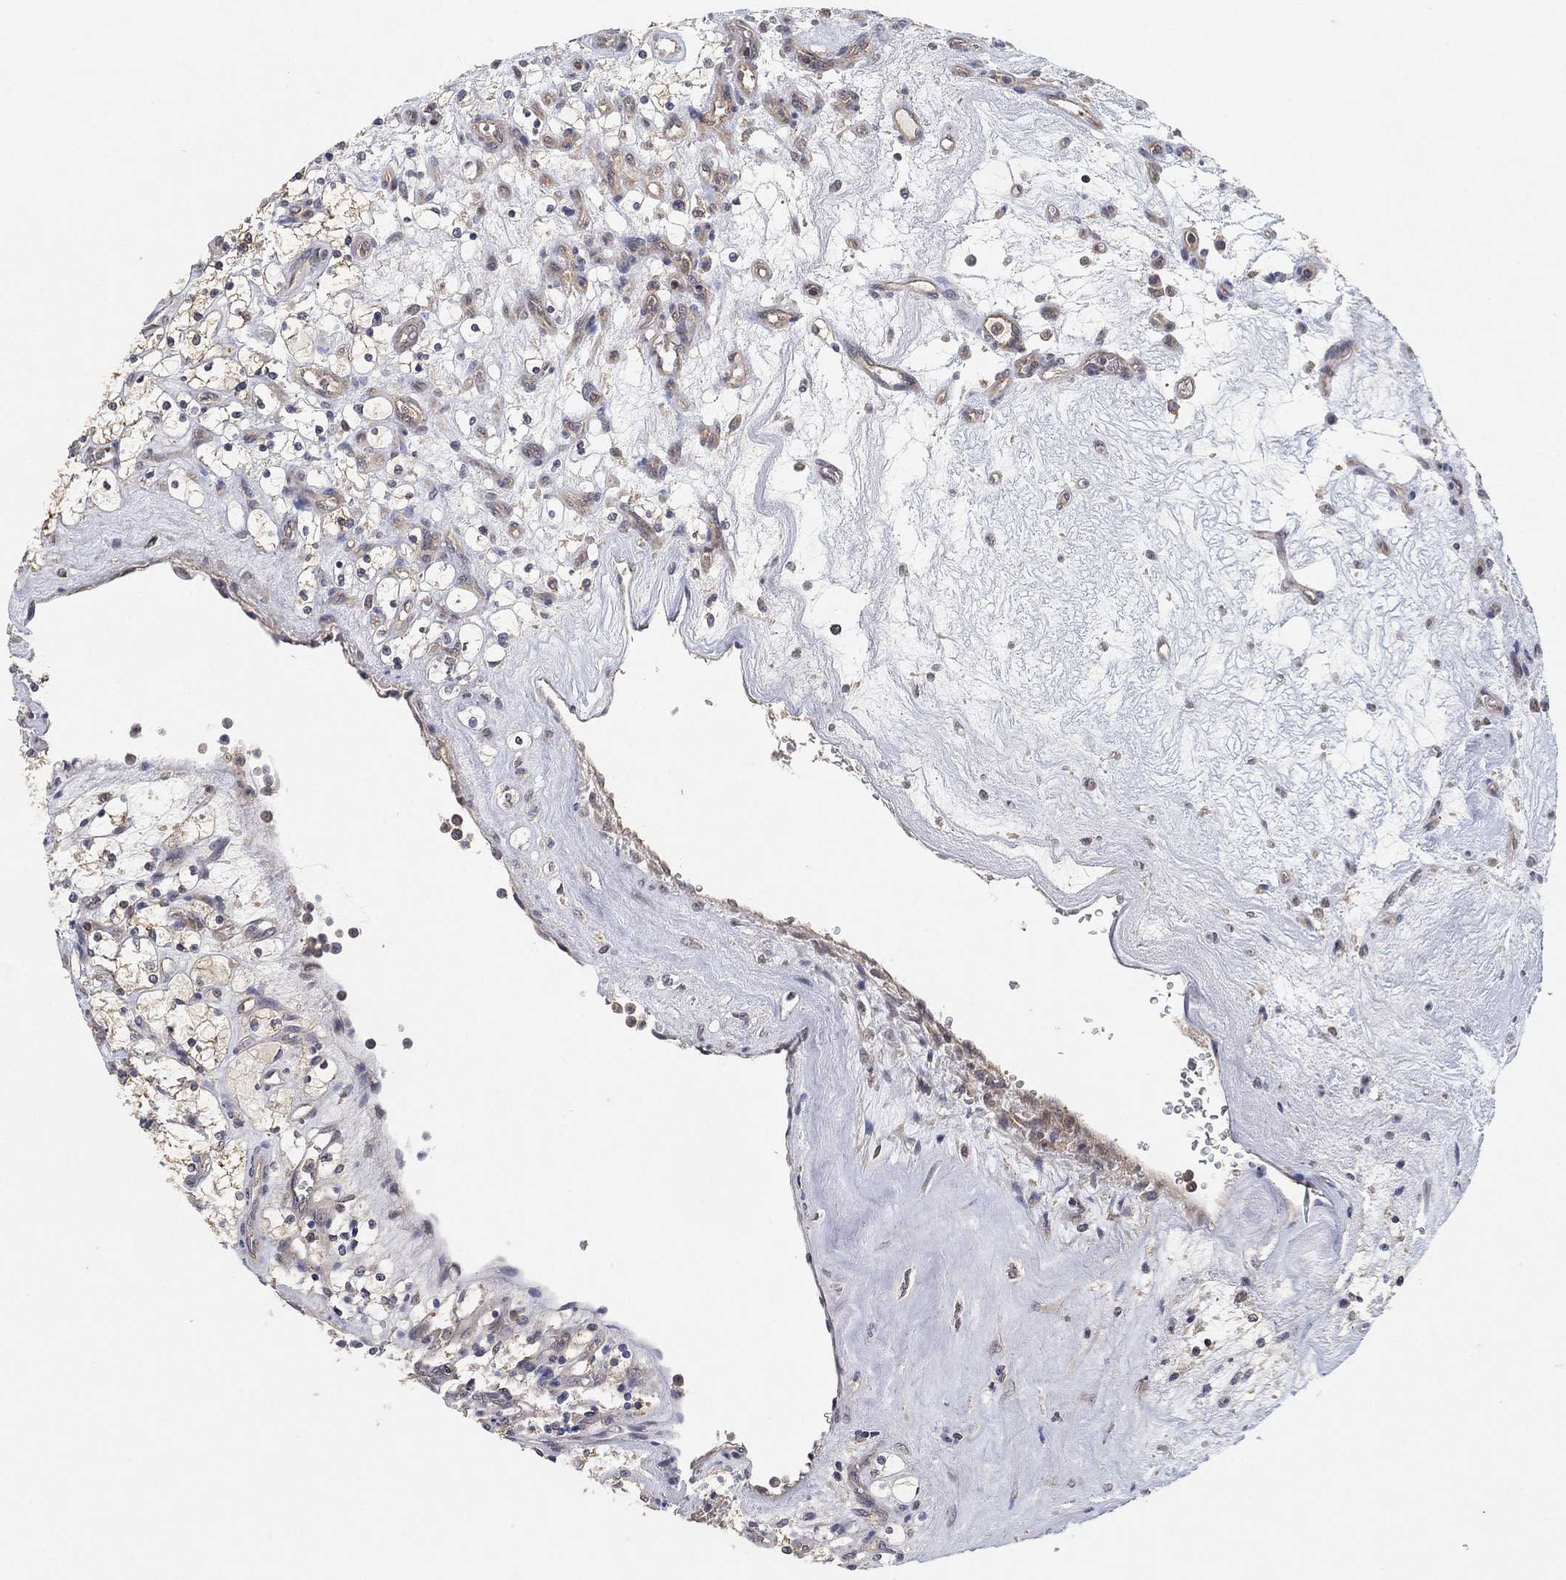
{"staining": {"intensity": "negative", "quantity": "none", "location": "none"}, "tissue": "renal cancer", "cell_type": "Tumor cells", "image_type": "cancer", "snomed": [{"axis": "morphology", "description": "Adenocarcinoma, NOS"}, {"axis": "topography", "description": "Kidney"}], "caption": "High power microscopy photomicrograph of an IHC histopathology image of renal cancer (adenocarcinoma), revealing no significant staining in tumor cells.", "gene": "CCDC43", "patient": {"sex": "female", "age": 69}}